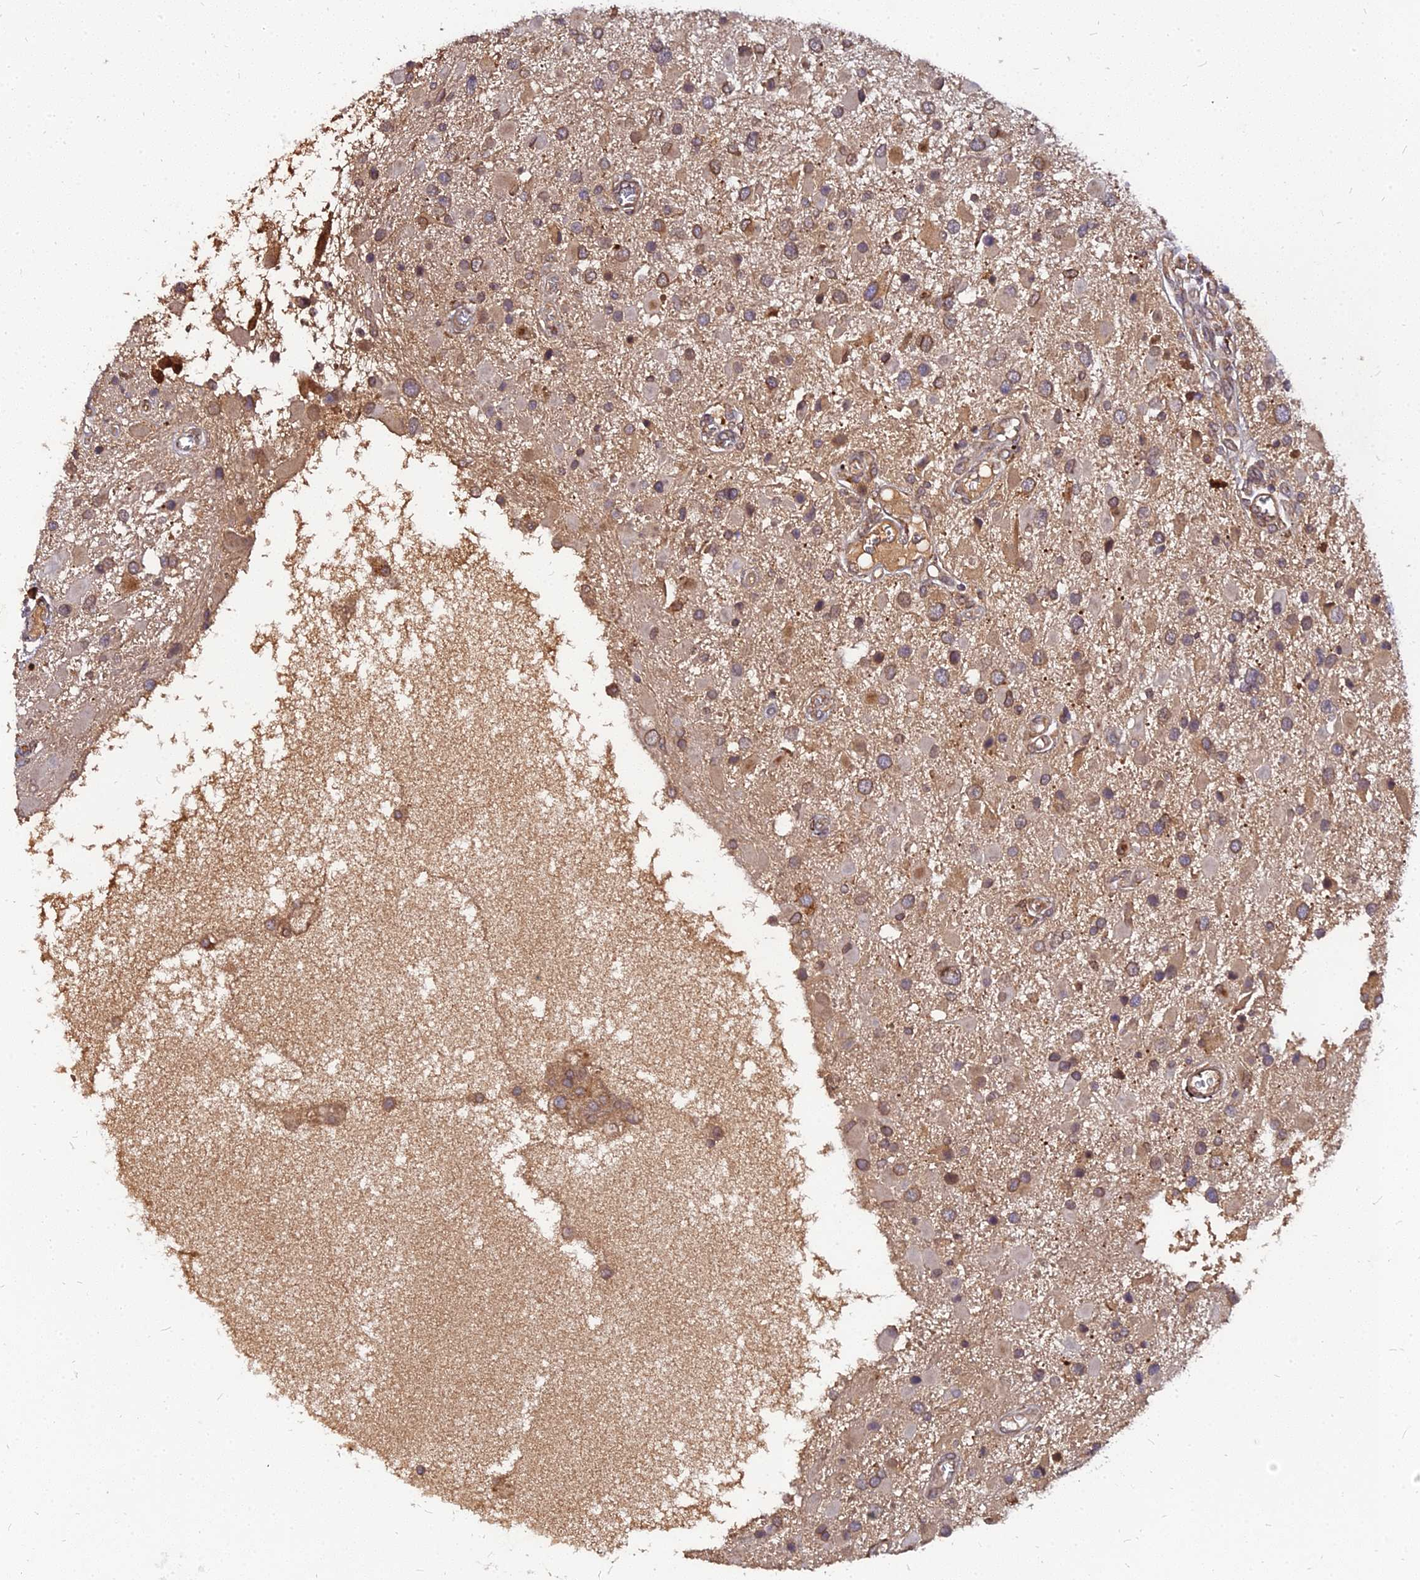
{"staining": {"intensity": "moderate", "quantity": ">75%", "location": "cytoplasmic/membranous"}, "tissue": "glioma", "cell_type": "Tumor cells", "image_type": "cancer", "snomed": [{"axis": "morphology", "description": "Glioma, malignant, High grade"}, {"axis": "topography", "description": "Brain"}], "caption": "Immunohistochemical staining of glioma displays medium levels of moderate cytoplasmic/membranous positivity in approximately >75% of tumor cells.", "gene": "PDE4D", "patient": {"sex": "male", "age": 53}}